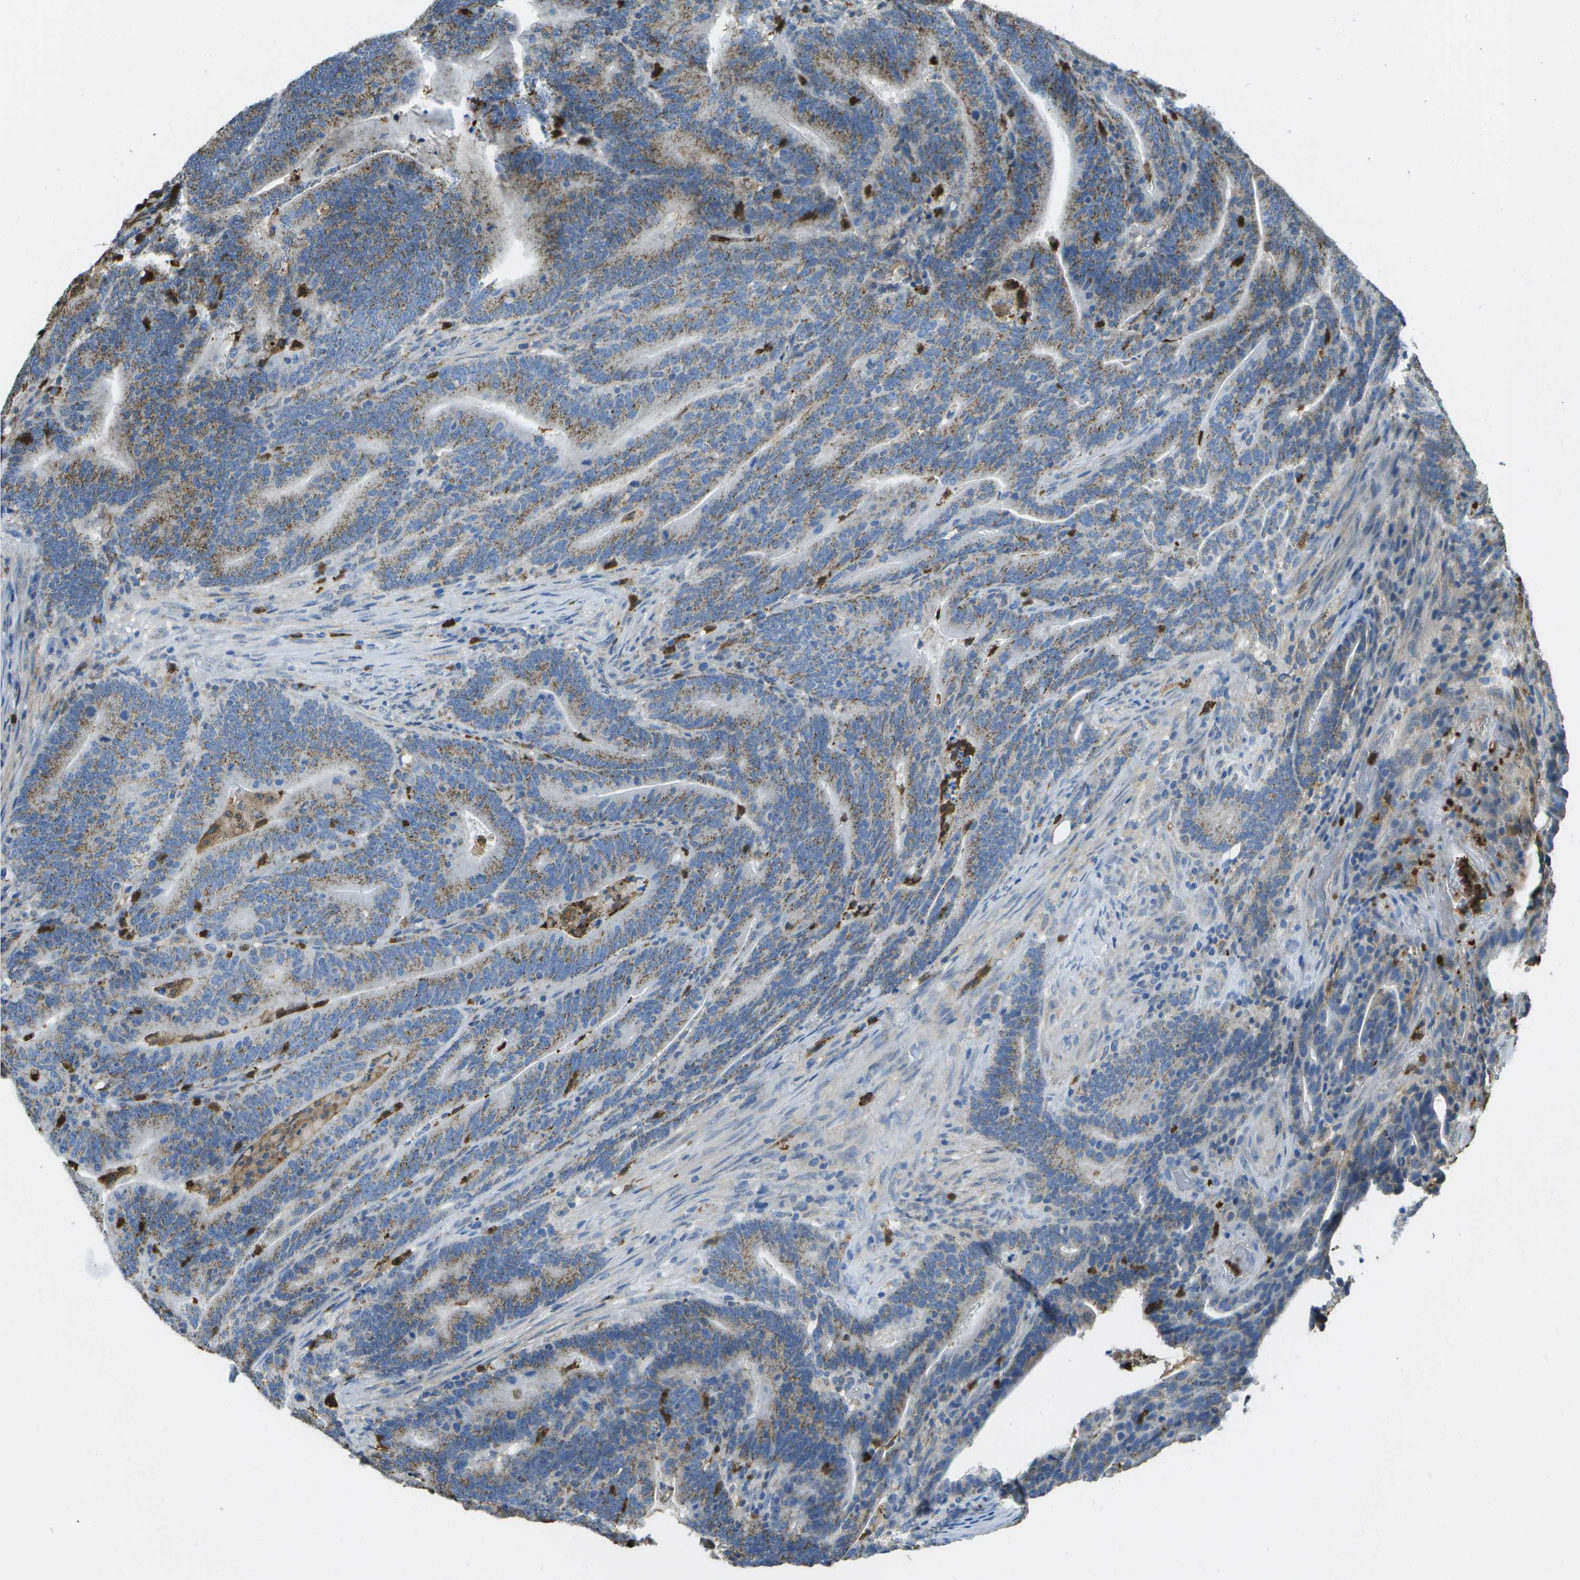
{"staining": {"intensity": "moderate", "quantity": ">75%", "location": "cytoplasmic/membranous"}, "tissue": "colorectal cancer", "cell_type": "Tumor cells", "image_type": "cancer", "snomed": [{"axis": "morphology", "description": "Normal tissue, NOS"}, {"axis": "morphology", "description": "Adenocarcinoma, NOS"}, {"axis": "topography", "description": "Colon"}], "caption": "Adenocarcinoma (colorectal) was stained to show a protein in brown. There is medium levels of moderate cytoplasmic/membranous positivity in about >75% of tumor cells.", "gene": "CACHD1", "patient": {"sex": "female", "age": 66}}